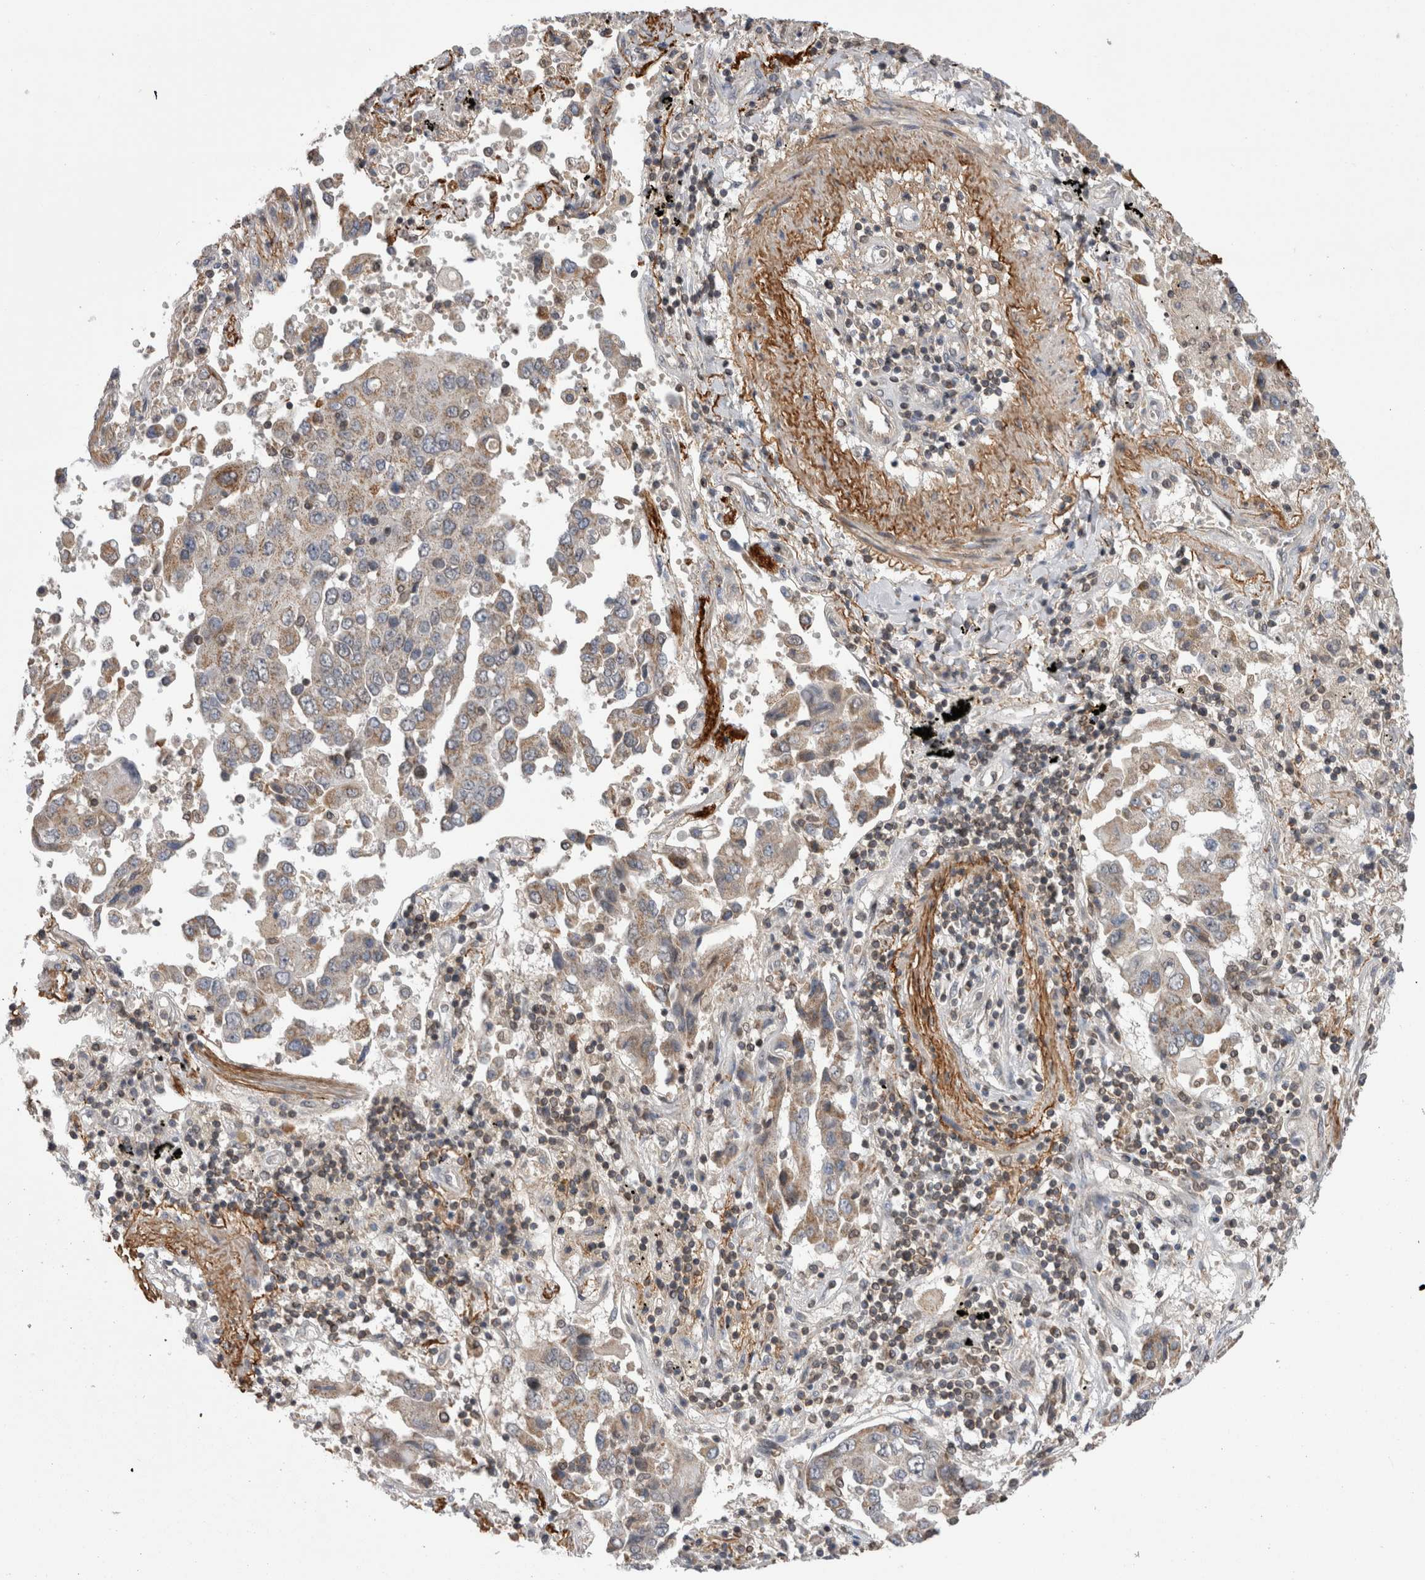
{"staining": {"intensity": "weak", "quantity": "25%-75%", "location": "cytoplasmic/membranous"}, "tissue": "lung cancer", "cell_type": "Tumor cells", "image_type": "cancer", "snomed": [{"axis": "morphology", "description": "Adenocarcinoma, NOS"}, {"axis": "topography", "description": "Lung"}], "caption": "Human adenocarcinoma (lung) stained with a protein marker reveals weak staining in tumor cells.", "gene": "DARS2", "patient": {"sex": "female", "age": 65}}